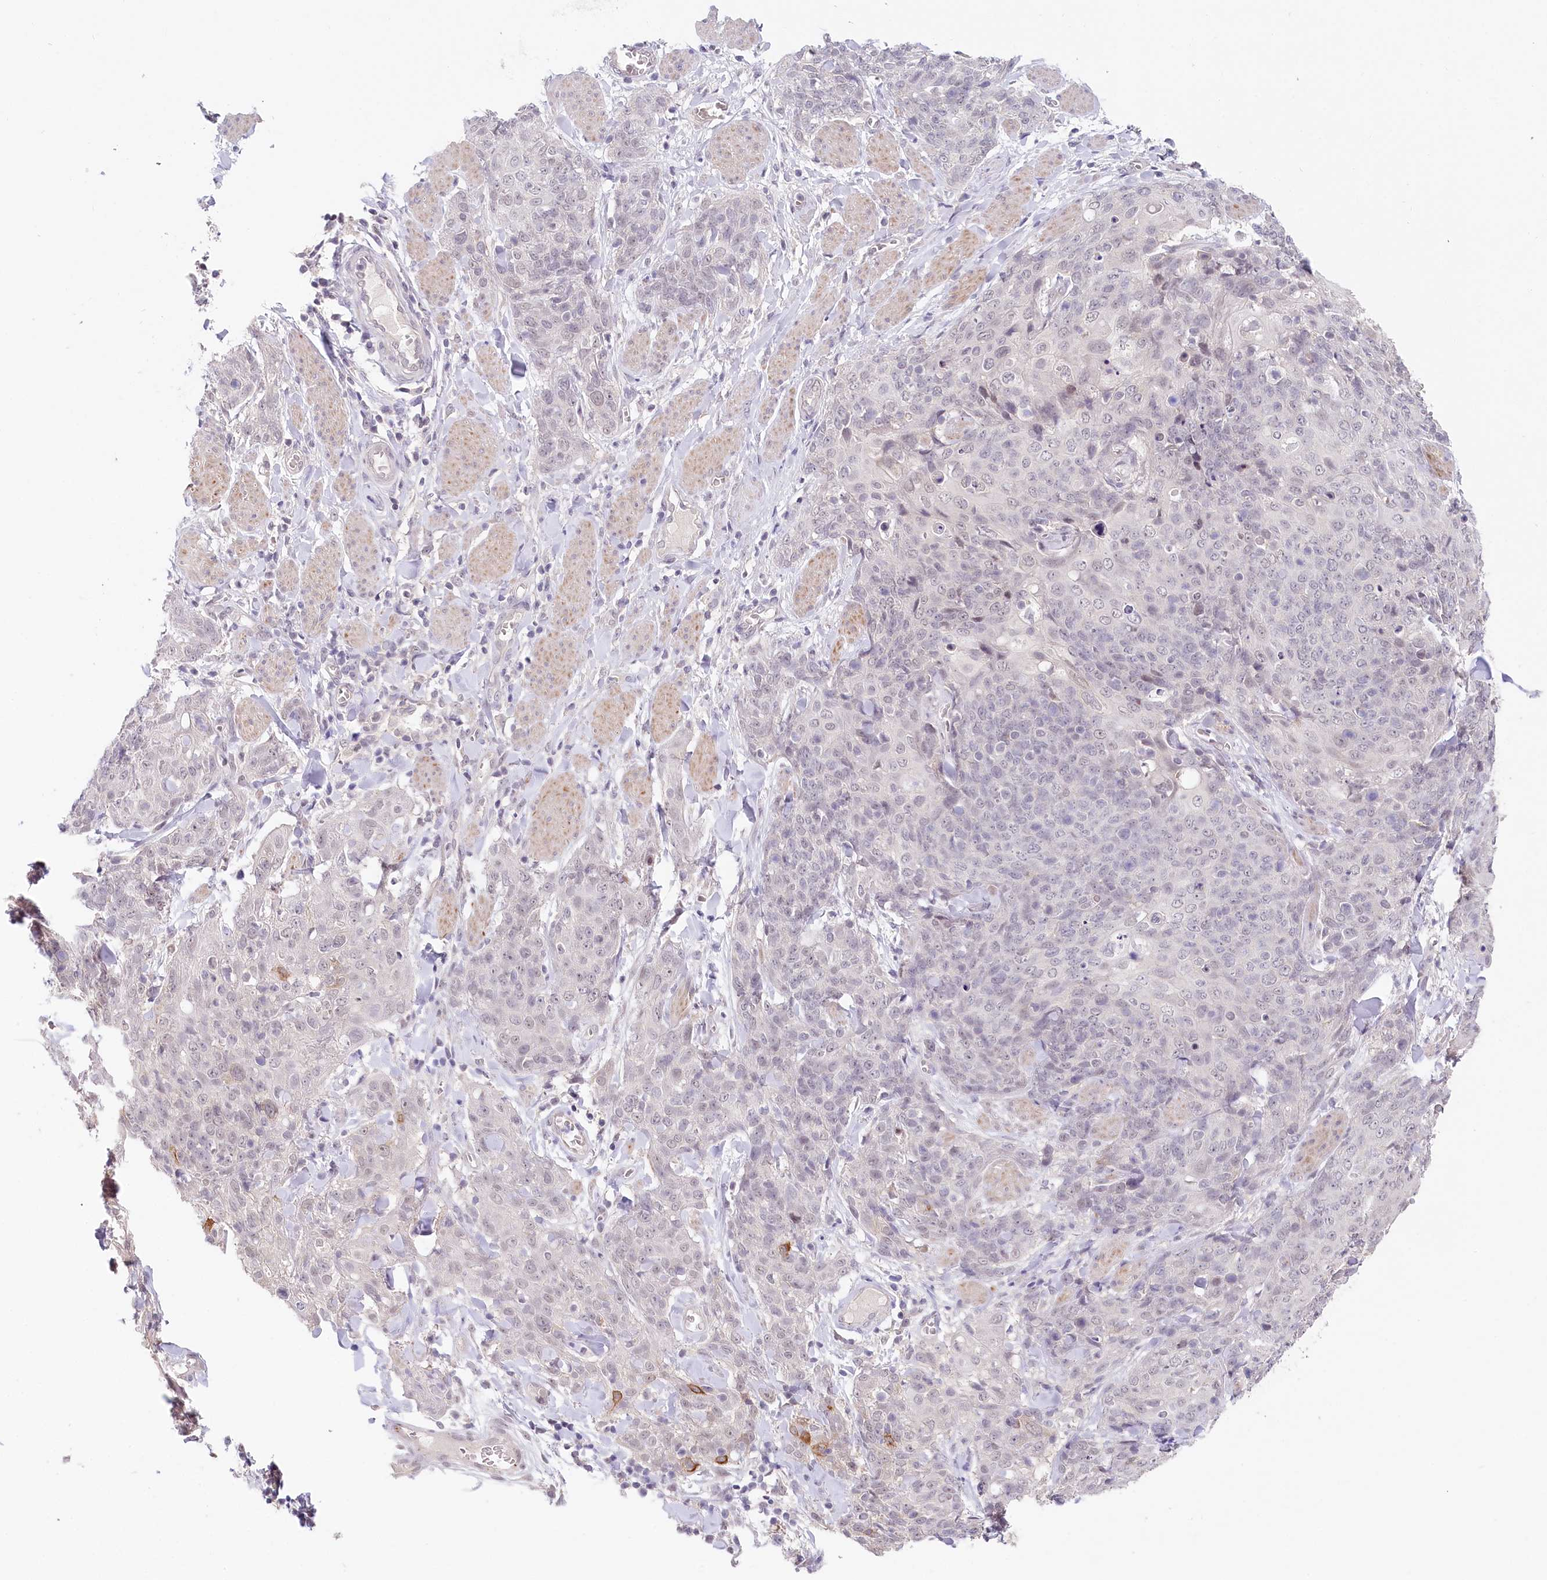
{"staining": {"intensity": "negative", "quantity": "none", "location": "none"}, "tissue": "skin cancer", "cell_type": "Tumor cells", "image_type": "cancer", "snomed": [{"axis": "morphology", "description": "Squamous cell carcinoma, NOS"}, {"axis": "topography", "description": "Skin"}, {"axis": "topography", "description": "Vulva"}], "caption": "Immunohistochemical staining of skin squamous cell carcinoma exhibits no significant expression in tumor cells.", "gene": "AMTN", "patient": {"sex": "female", "age": 85}}